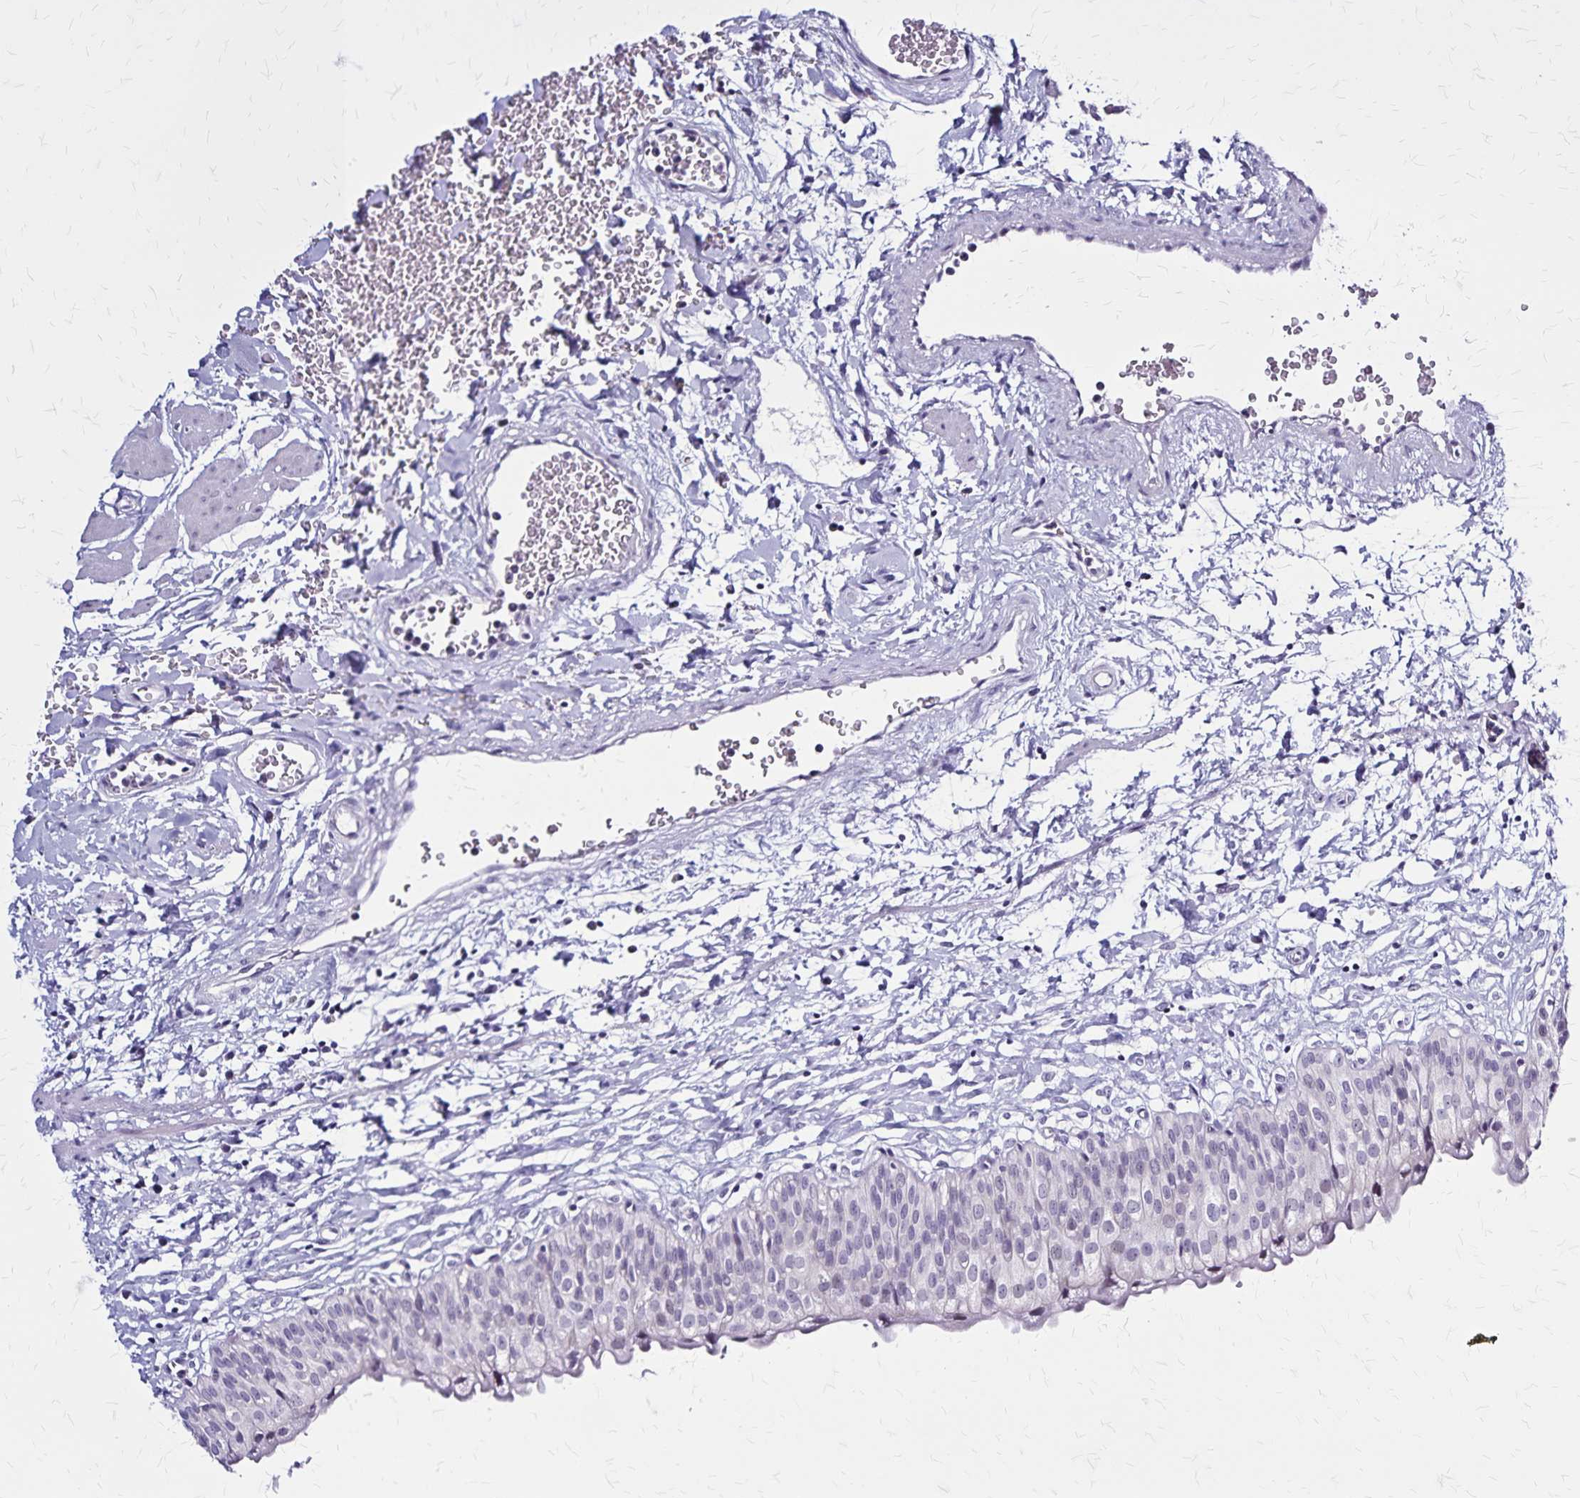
{"staining": {"intensity": "negative", "quantity": "none", "location": "none"}, "tissue": "urinary bladder", "cell_type": "Urothelial cells", "image_type": "normal", "snomed": [{"axis": "morphology", "description": "Normal tissue, NOS"}, {"axis": "topography", "description": "Urinary bladder"}], "caption": "Immunohistochemistry histopathology image of unremarkable human urinary bladder stained for a protein (brown), which shows no staining in urothelial cells.", "gene": "PLXNA4", "patient": {"sex": "male", "age": 55}}